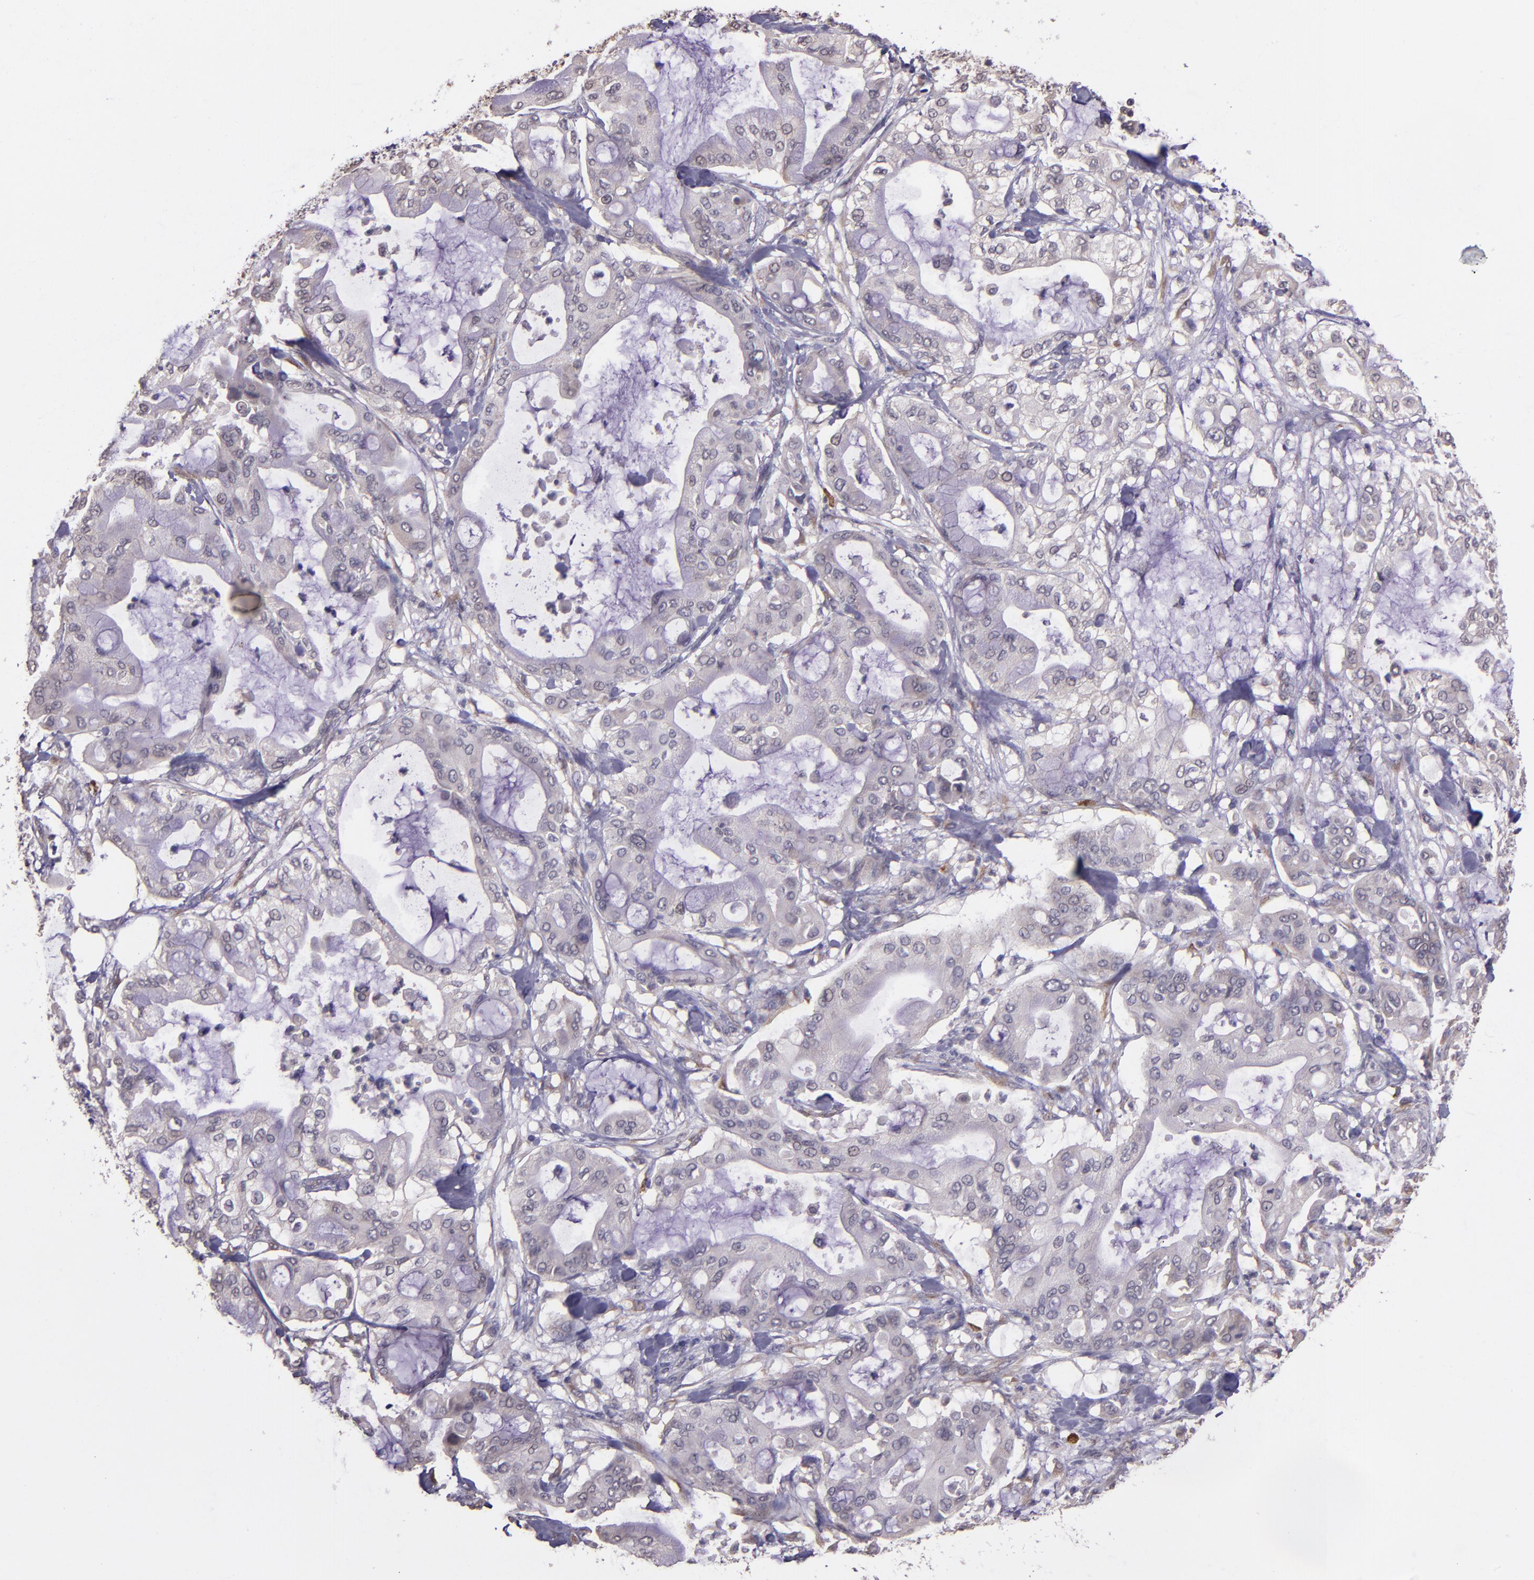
{"staining": {"intensity": "negative", "quantity": "none", "location": "none"}, "tissue": "pancreatic cancer", "cell_type": "Tumor cells", "image_type": "cancer", "snomed": [{"axis": "morphology", "description": "Adenocarcinoma, NOS"}, {"axis": "morphology", "description": "Adenocarcinoma, metastatic, NOS"}, {"axis": "topography", "description": "Lymph node"}, {"axis": "topography", "description": "Pancreas"}, {"axis": "topography", "description": "Duodenum"}], "caption": "IHC image of human pancreatic cancer (metastatic adenocarcinoma) stained for a protein (brown), which shows no staining in tumor cells. (Brightfield microscopy of DAB (3,3'-diaminobenzidine) immunohistochemistry (IHC) at high magnification).", "gene": "TAF7L", "patient": {"sex": "female", "age": 64}}